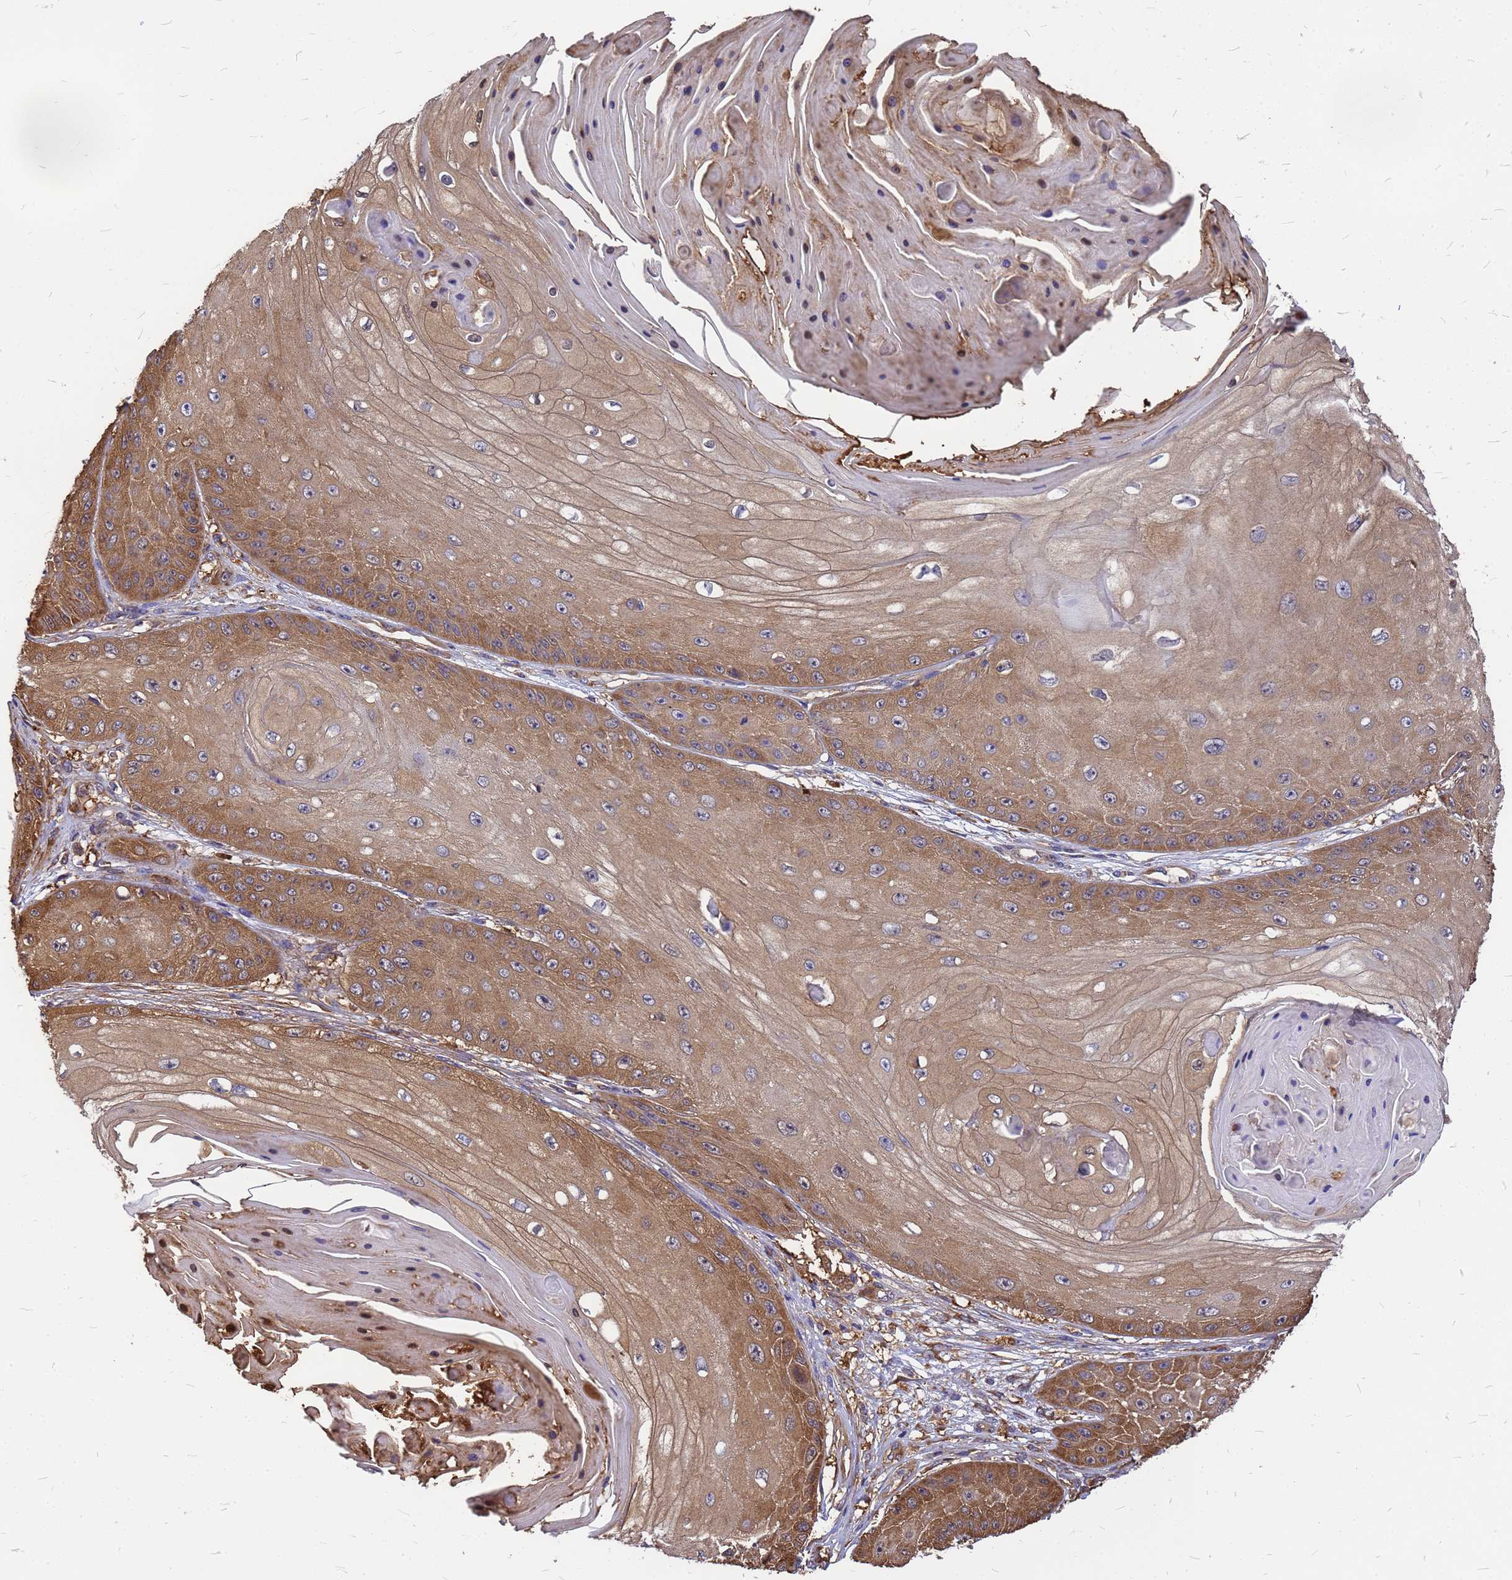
{"staining": {"intensity": "moderate", "quantity": ">75%", "location": "cytoplasmic/membranous"}, "tissue": "skin cancer", "cell_type": "Tumor cells", "image_type": "cancer", "snomed": [{"axis": "morphology", "description": "Squamous cell carcinoma, NOS"}, {"axis": "topography", "description": "Skin"}], "caption": "IHC micrograph of skin squamous cell carcinoma stained for a protein (brown), which displays medium levels of moderate cytoplasmic/membranous staining in about >75% of tumor cells.", "gene": "GID4", "patient": {"sex": "male", "age": 70}}